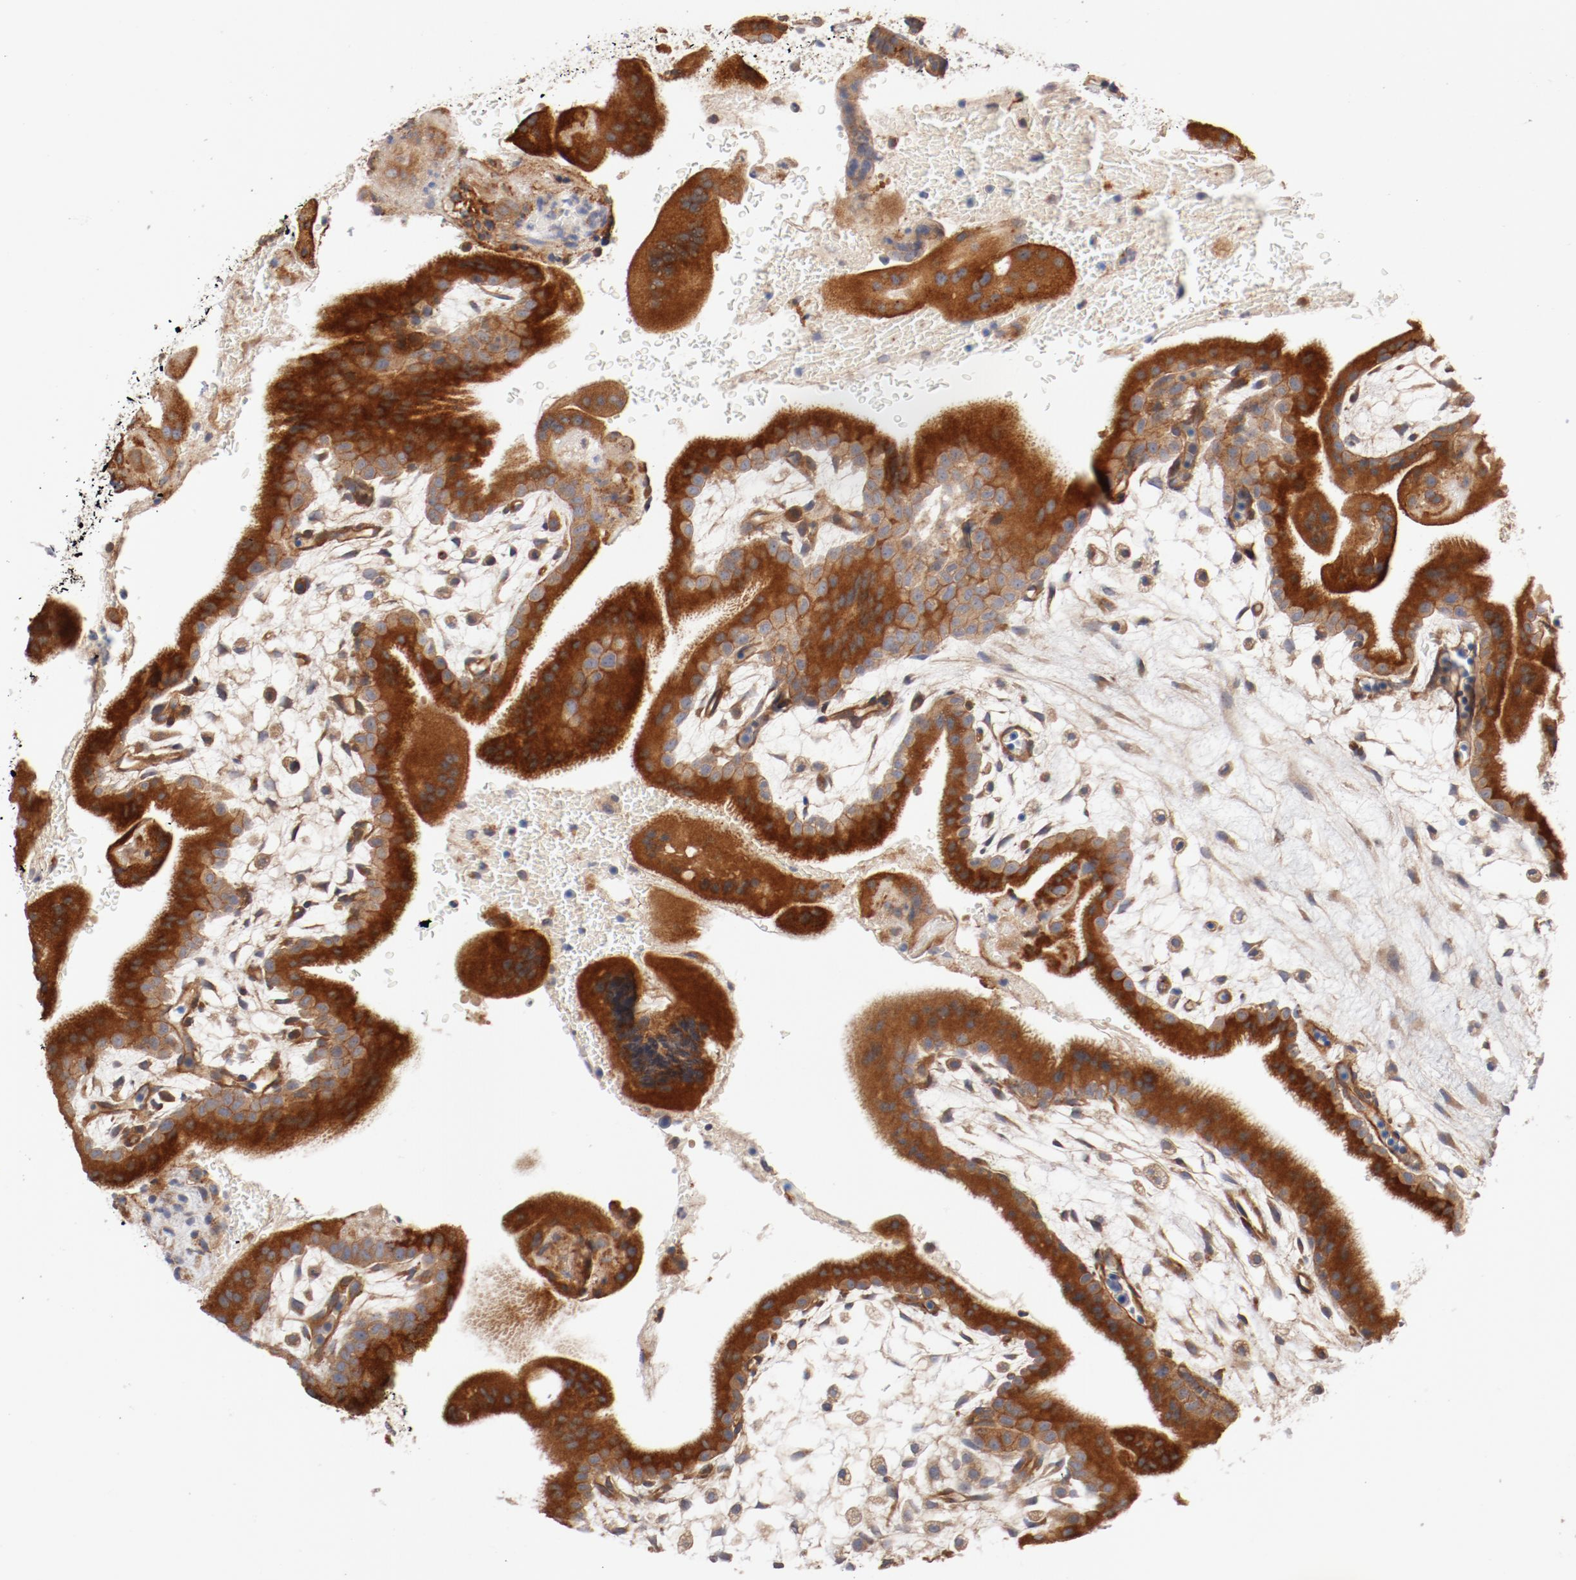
{"staining": {"intensity": "moderate", "quantity": ">75%", "location": "cytoplasmic/membranous"}, "tissue": "placenta", "cell_type": "Decidual cells", "image_type": "normal", "snomed": [{"axis": "morphology", "description": "Normal tissue, NOS"}, {"axis": "topography", "description": "Placenta"}], "caption": "This micrograph reveals normal placenta stained with immunohistochemistry to label a protein in brown. The cytoplasmic/membranous of decidual cells show moderate positivity for the protein. Nuclei are counter-stained blue.", "gene": "PITPNM2", "patient": {"sex": "female", "age": 35}}